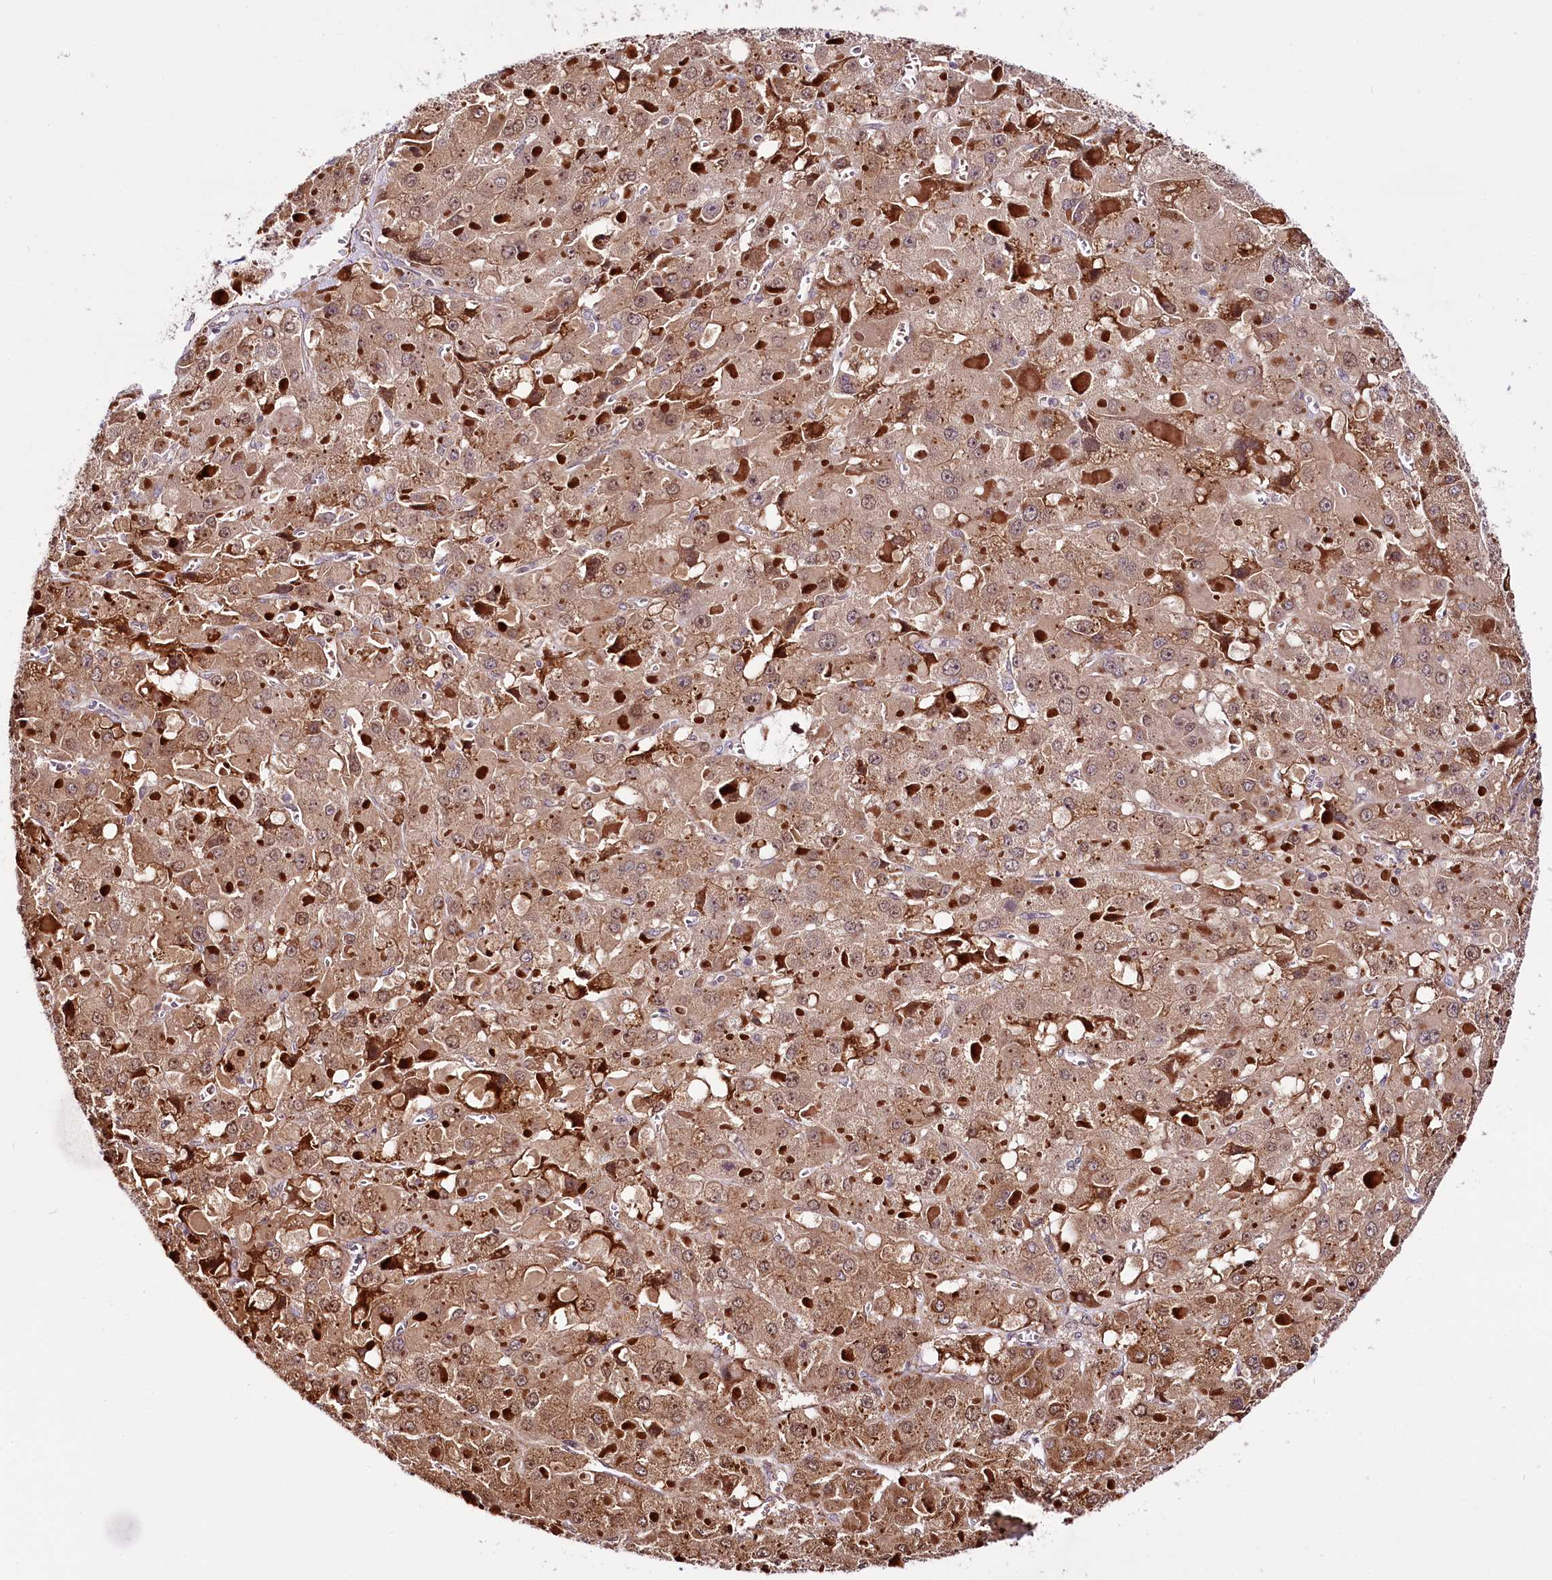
{"staining": {"intensity": "moderate", "quantity": ">75%", "location": "cytoplasmic/membranous,nuclear"}, "tissue": "liver cancer", "cell_type": "Tumor cells", "image_type": "cancer", "snomed": [{"axis": "morphology", "description": "Carcinoma, Hepatocellular, NOS"}, {"axis": "topography", "description": "Liver"}], "caption": "The immunohistochemical stain shows moderate cytoplasmic/membranous and nuclear staining in tumor cells of liver cancer tissue.", "gene": "CUTC", "patient": {"sex": "female", "age": 73}}